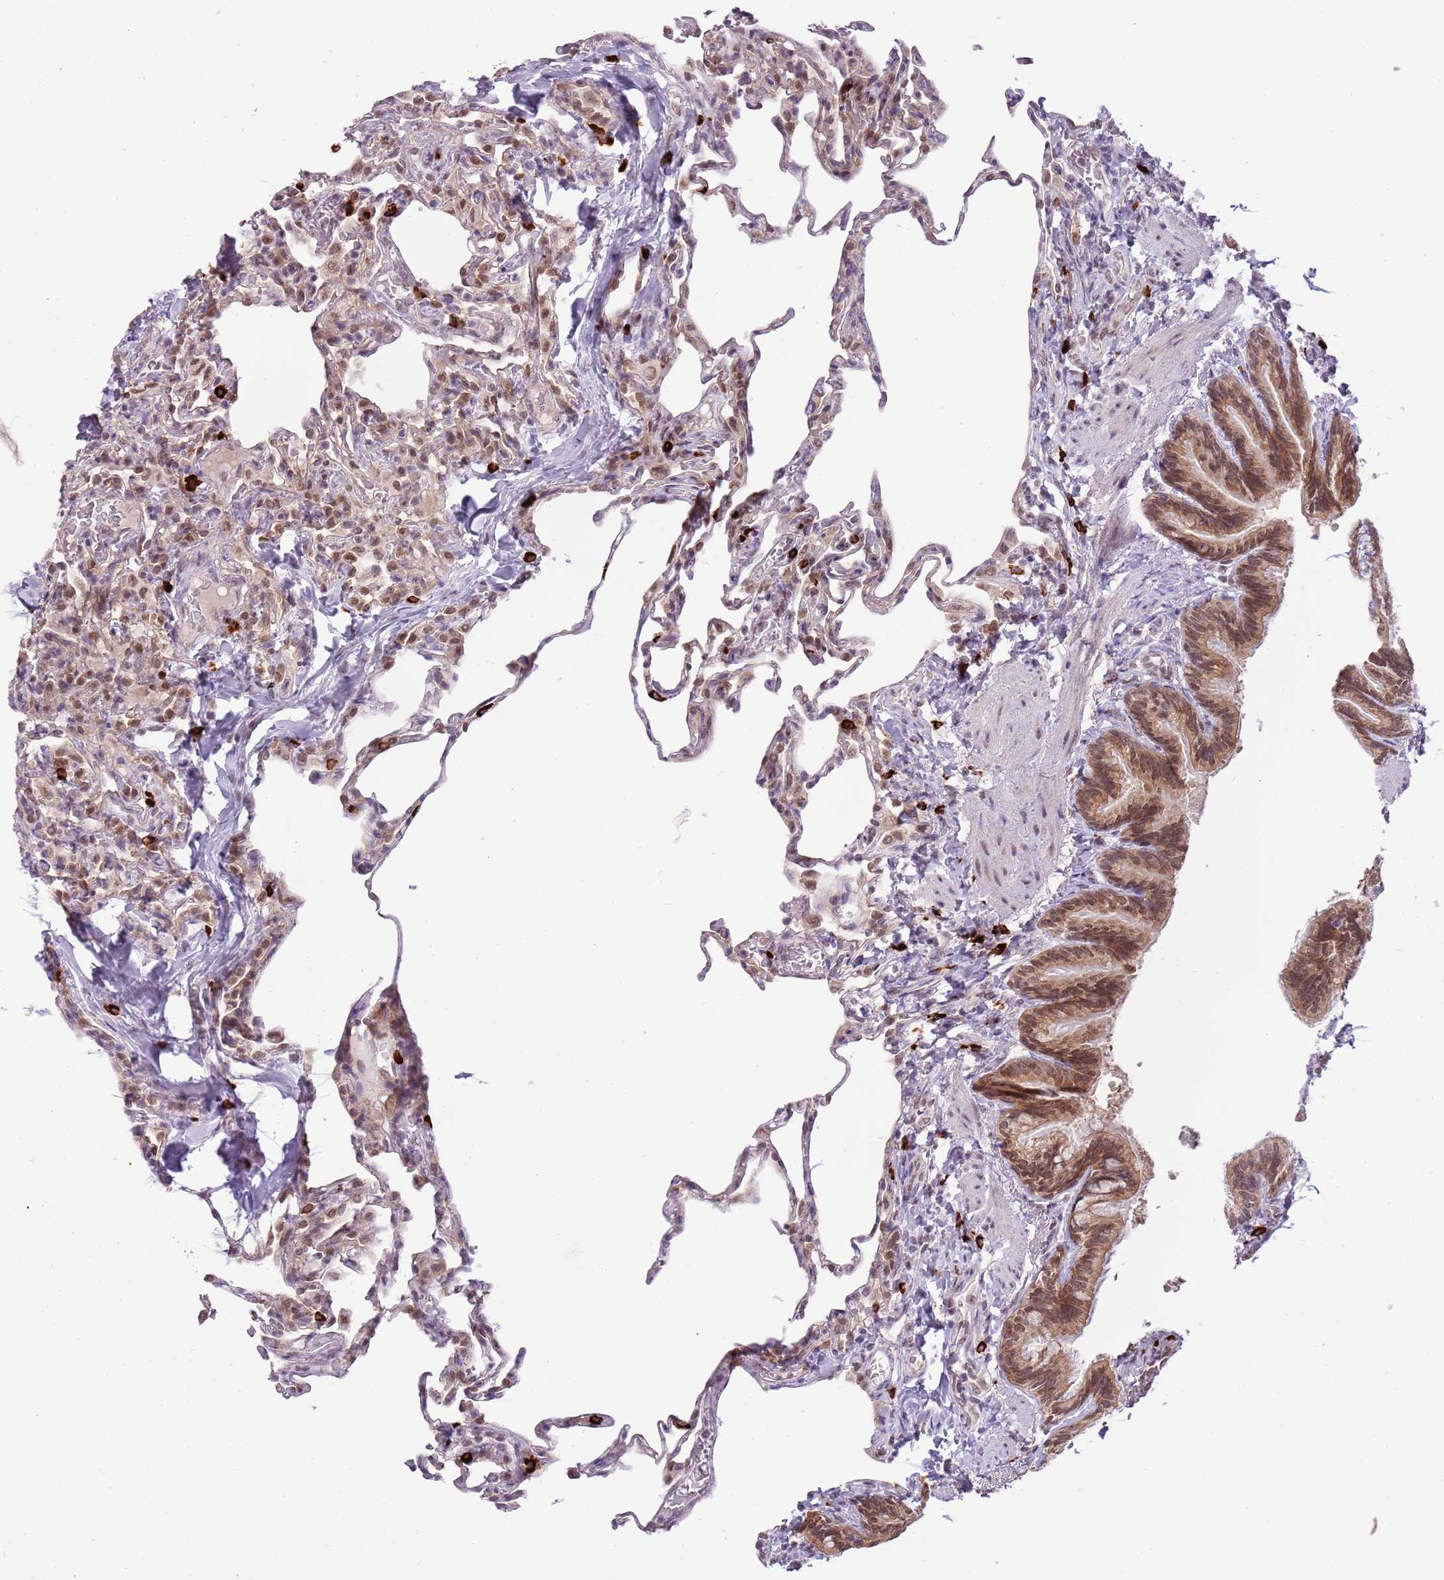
{"staining": {"intensity": "weak", "quantity": "25%-75%", "location": "cytoplasmic/membranous,nuclear"}, "tissue": "lung", "cell_type": "Alveolar cells", "image_type": "normal", "snomed": [{"axis": "morphology", "description": "Normal tissue, NOS"}, {"axis": "topography", "description": "Lung"}], "caption": "Immunohistochemistry (IHC) (DAB (3,3'-diaminobenzidine)) staining of unremarkable human lung exhibits weak cytoplasmic/membranous,nuclear protein positivity in approximately 25%-75% of alveolar cells.", "gene": "FAM120AOS", "patient": {"sex": "male", "age": 20}}